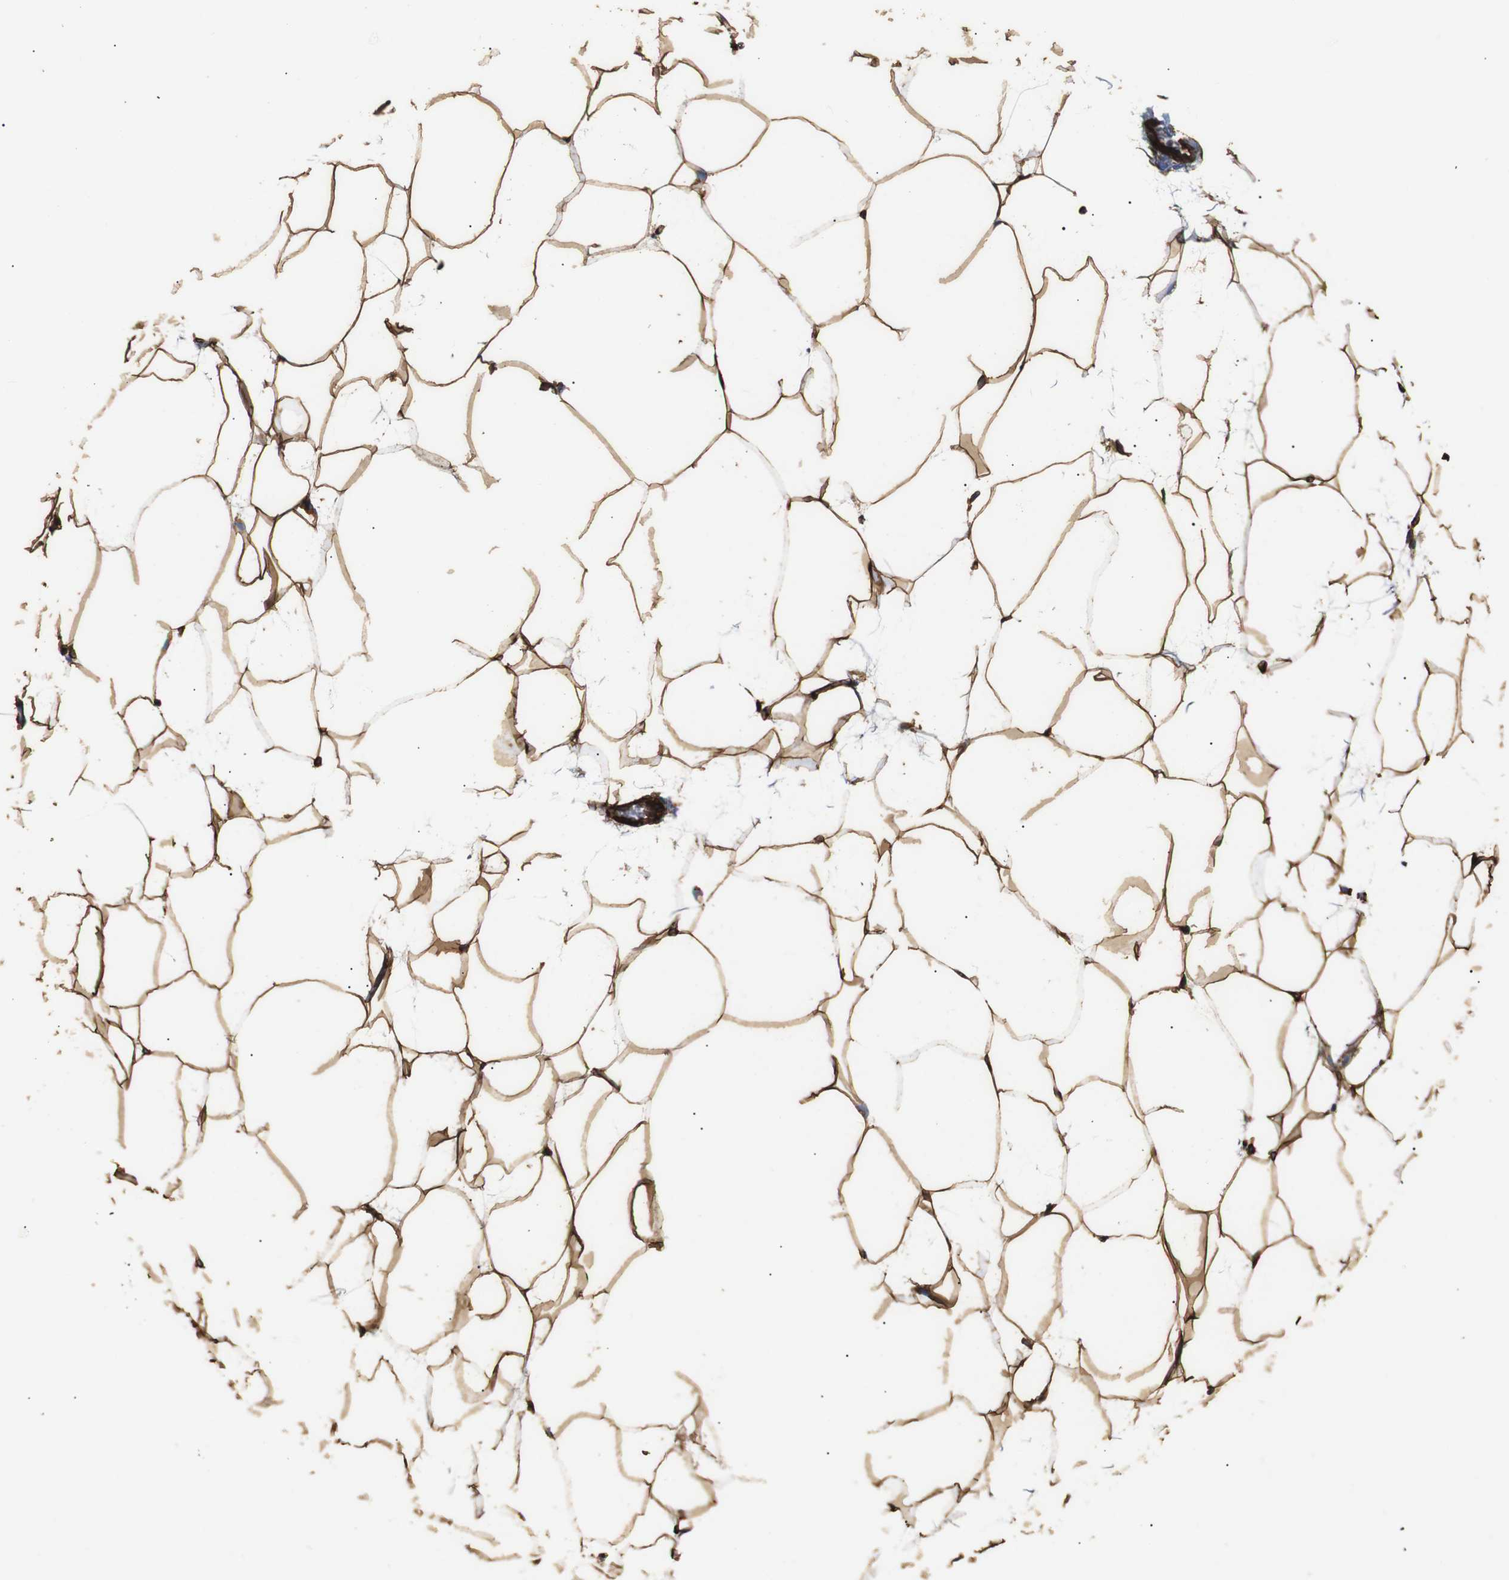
{"staining": {"intensity": "strong", "quantity": ">75%", "location": "cytoplasmic/membranous"}, "tissue": "adipose tissue", "cell_type": "Adipocytes", "image_type": "normal", "snomed": [{"axis": "morphology", "description": "Normal tissue, NOS"}, {"axis": "topography", "description": "Breast"}, {"axis": "topography", "description": "Adipose tissue"}], "caption": "The immunohistochemical stain labels strong cytoplasmic/membranous expression in adipocytes of normal adipose tissue. (DAB = brown stain, brightfield microscopy at high magnification).", "gene": "CAV2", "patient": {"sex": "female", "age": 25}}